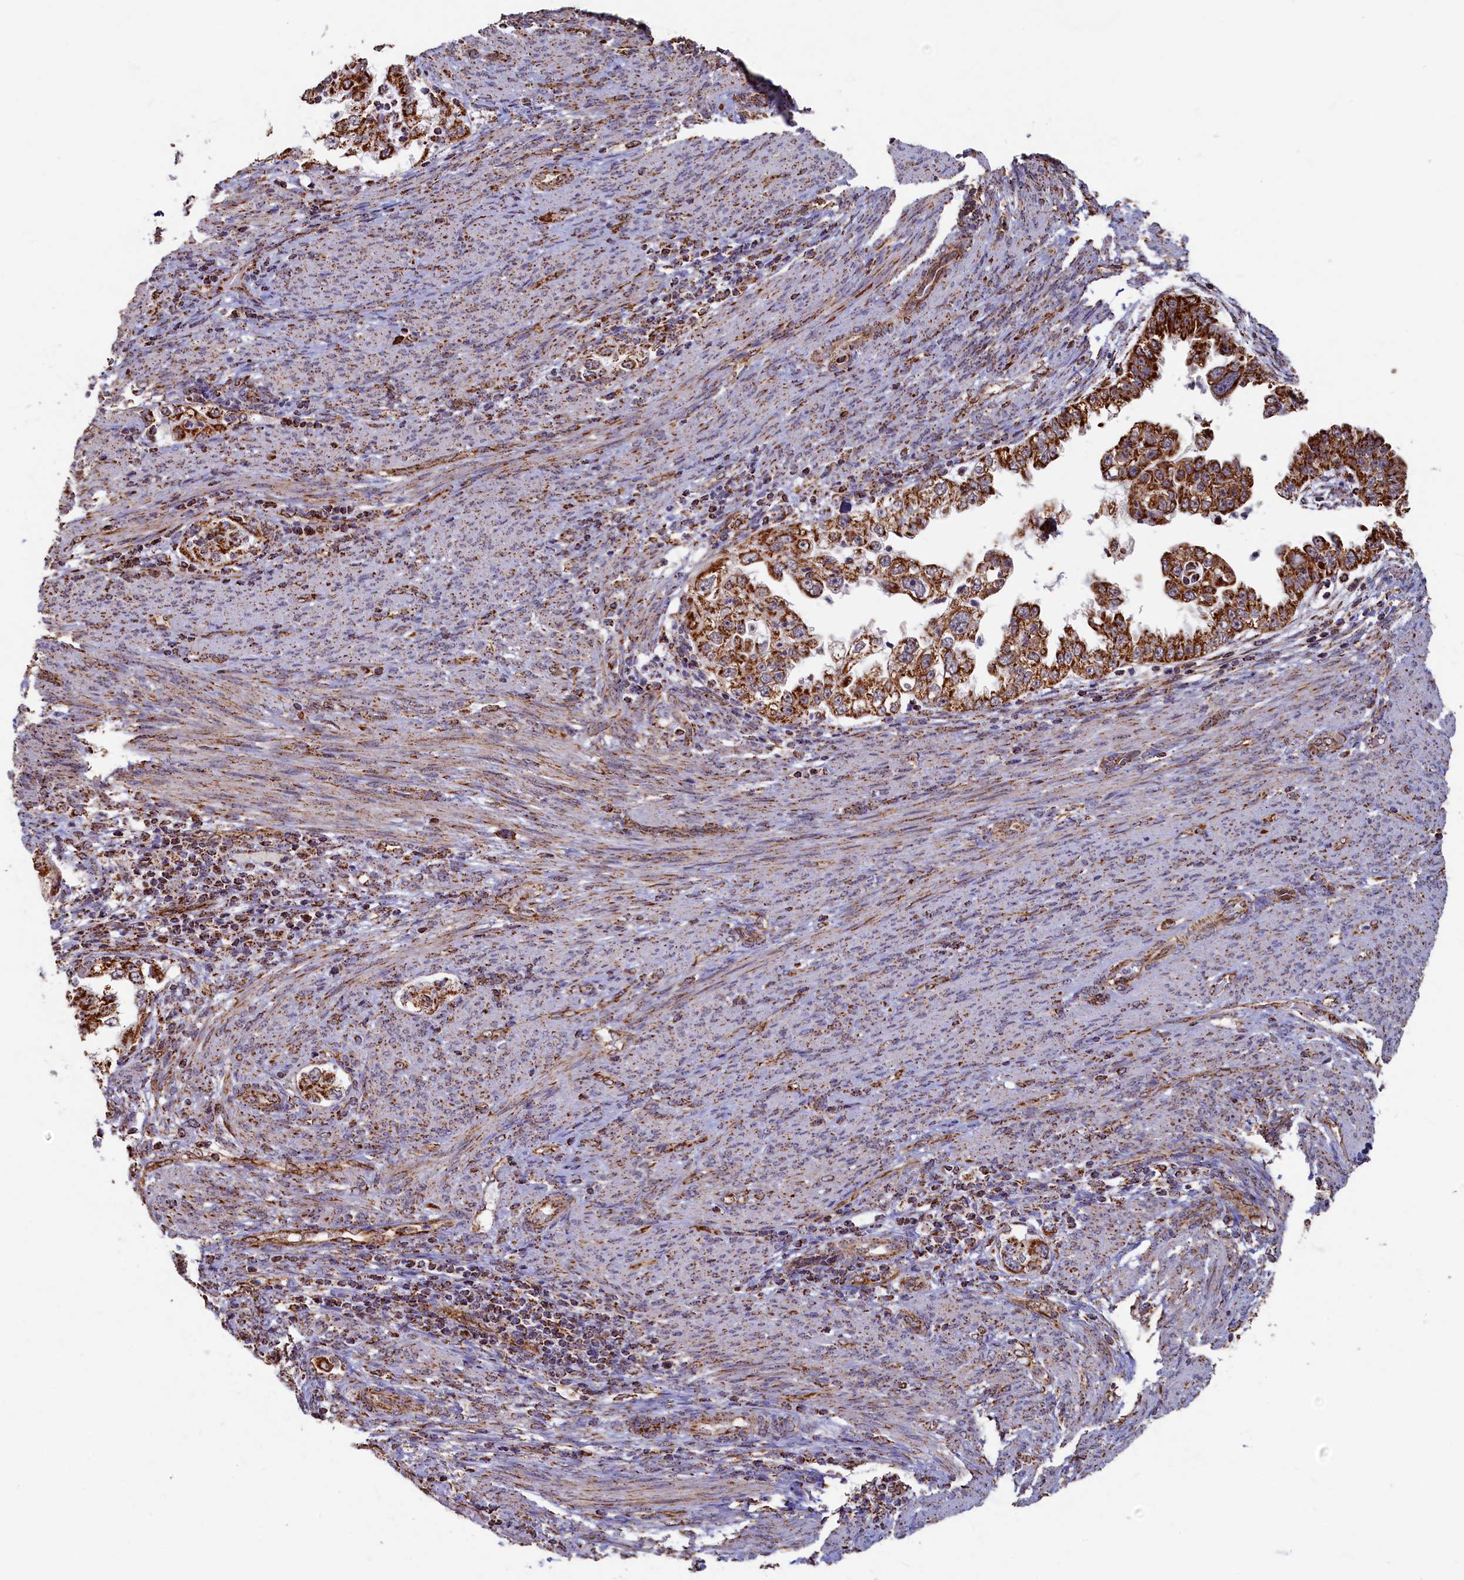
{"staining": {"intensity": "strong", "quantity": ">75%", "location": "cytoplasmic/membranous"}, "tissue": "endometrial cancer", "cell_type": "Tumor cells", "image_type": "cancer", "snomed": [{"axis": "morphology", "description": "Adenocarcinoma, NOS"}, {"axis": "topography", "description": "Endometrium"}], "caption": "Immunohistochemical staining of endometrial adenocarcinoma reveals strong cytoplasmic/membranous protein staining in approximately >75% of tumor cells.", "gene": "SPR", "patient": {"sex": "female", "age": 85}}